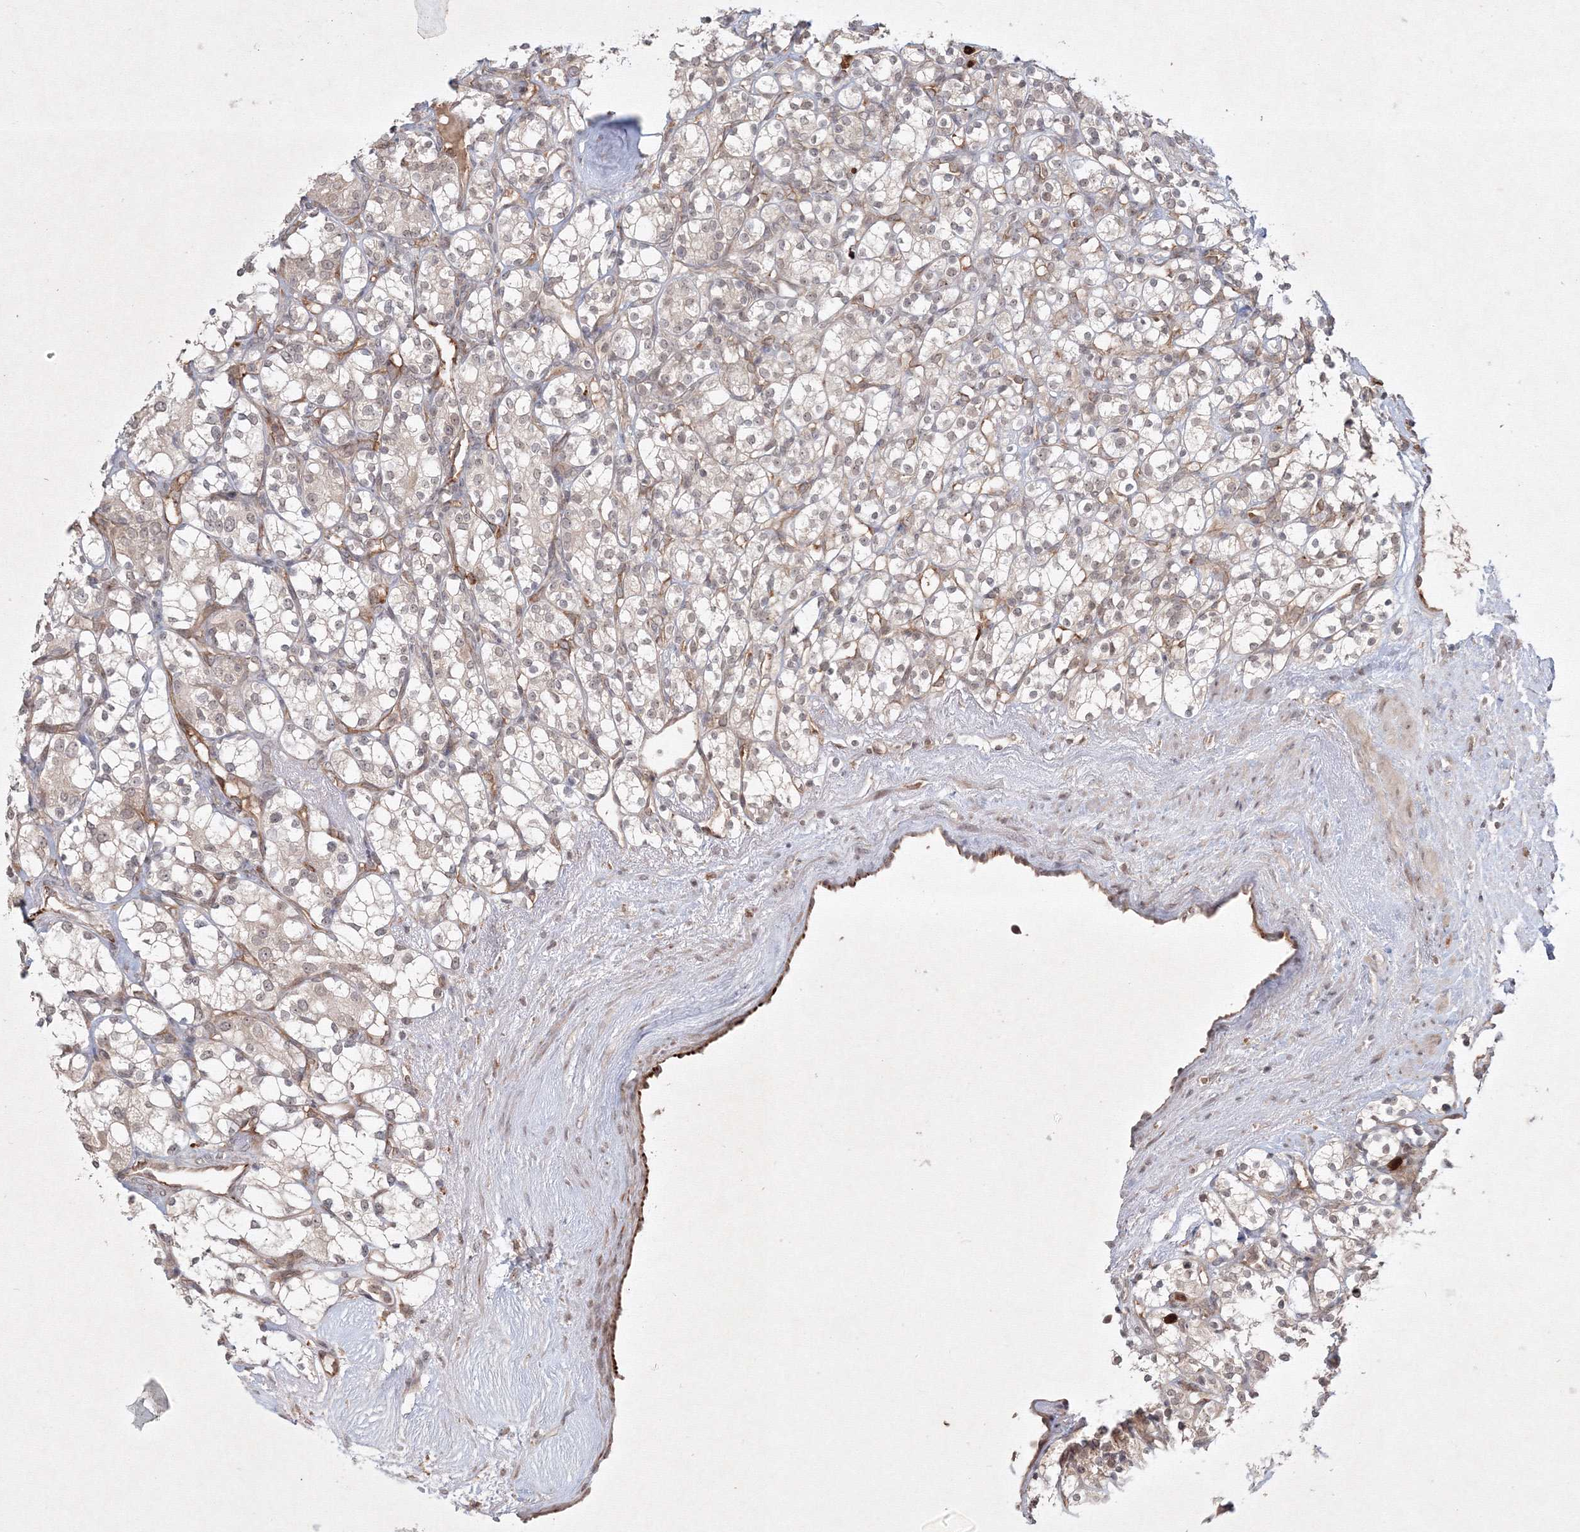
{"staining": {"intensity": "weak", "quantity": "<25%", "location": "cytoplasmic/membranous,nuclear"}, "tissue": "renal cancer", "cell_type": "Tumor cells", "image_type": "cancer", "snomed": [{"axis": "morphology", "description": "Adenocarcinoma, NOS"}, {"axis": "topography", "description": "Kidney"}], "caption": "High magnification brightfield microscopy of renal cancer stained with DAB (3,3'-diaminobenzidine) (brown) and counterstained with hematoxylin (blue): tumor cells show no significant expression.", "gene": "KIF20A", "patient": {"sex": "male", "age": 77}}